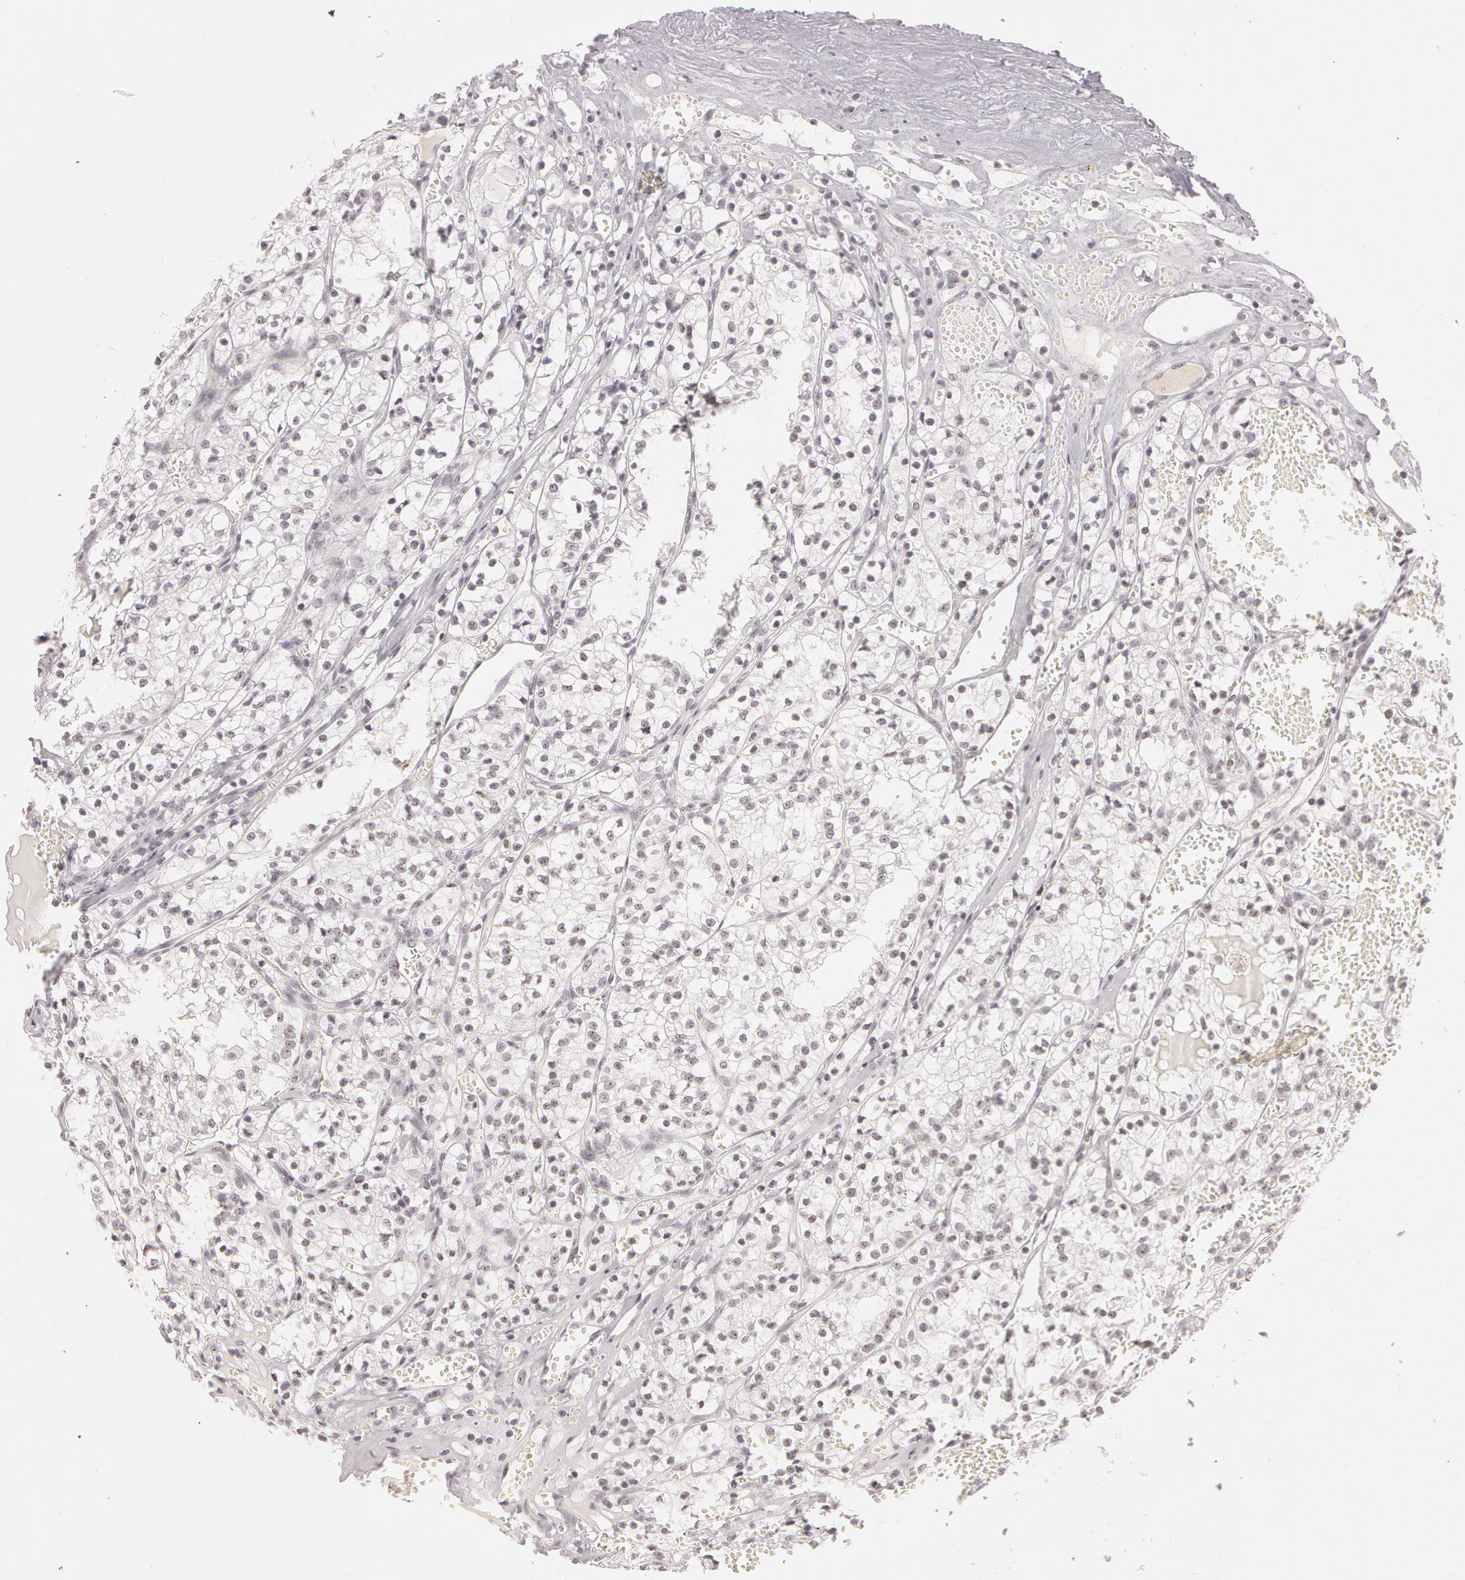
{"staining": {"intensity": "negative", "quantity": "none", "location": "none"}, "tissue": "renal cancer", "cell_type": "Tumor cells", "image_type": "cancer", "snomed": [{"axis": "morphology", "description": "Adenocarcinoma, NOS"}, {"axis": "topography", "description": "Kidney"}], "caption": "Immunohistochemistry photomicrograph of human renal cancer stained for a protein (brown), which exhibits no positivity in tumor cells.", "gene": "FBL", "patient": {"sex": "male", "age": 61}}